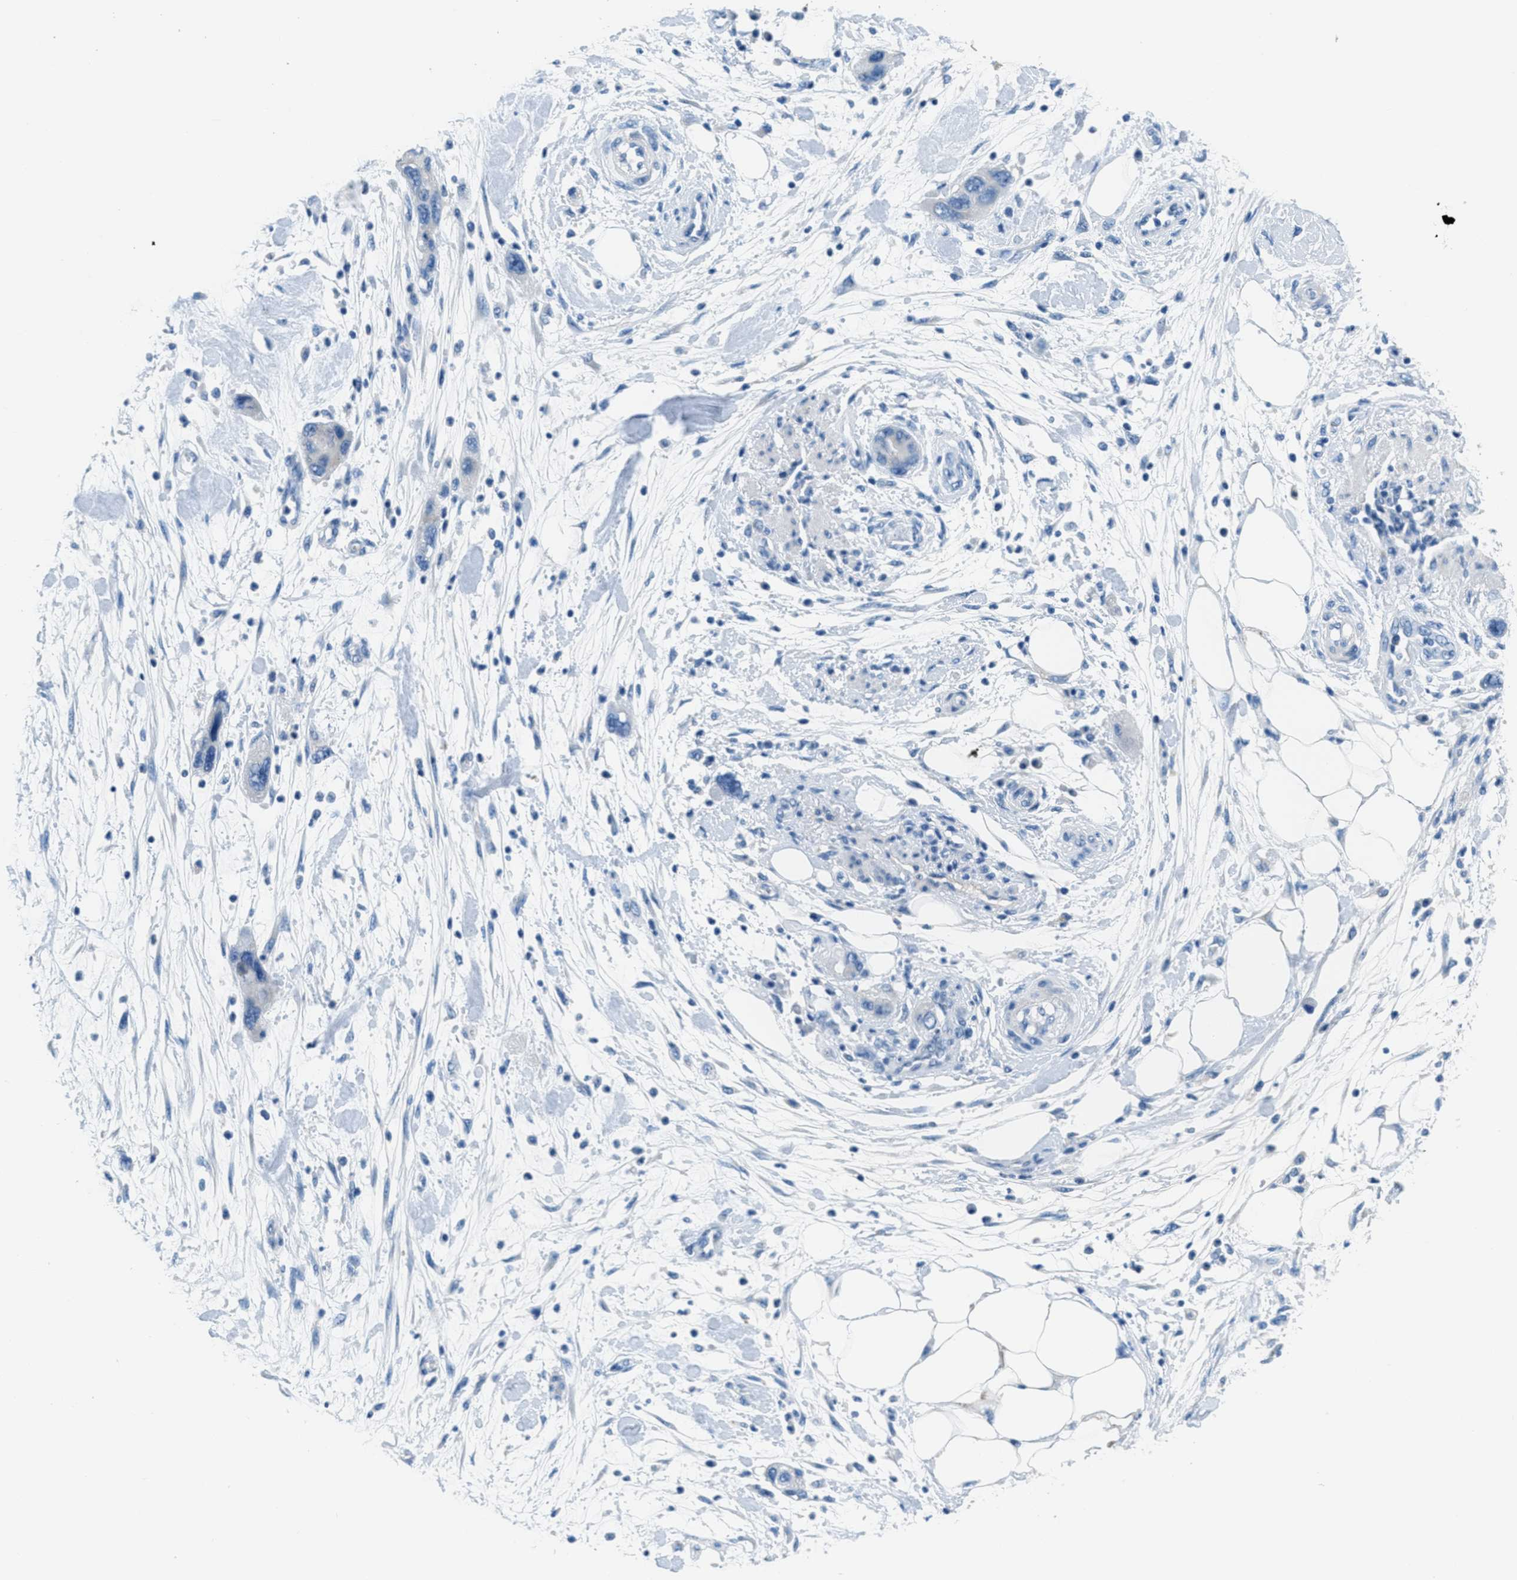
{"staining": {"intensity": "negative", "quantity": "none", "location": "none"}, "tissue": "pancreatic cancer", "cell_type": "Tumor cells", "image_type": "cancer", "snomed": [{"axis": "morphology", "description": "Normal tissue, NOS"}, {"axis": "morphology", "description": "Adenocarcinoma, NOS"}, {"axis": "topography", "description": "Pancreas"}], "caption": "Pancreatic adenocarcinoma stained for a protein using immunohistochemistry reveals no expression tumor cells.", "gene": "MGARP", "patient": {"sex": "female", "age": 71}}